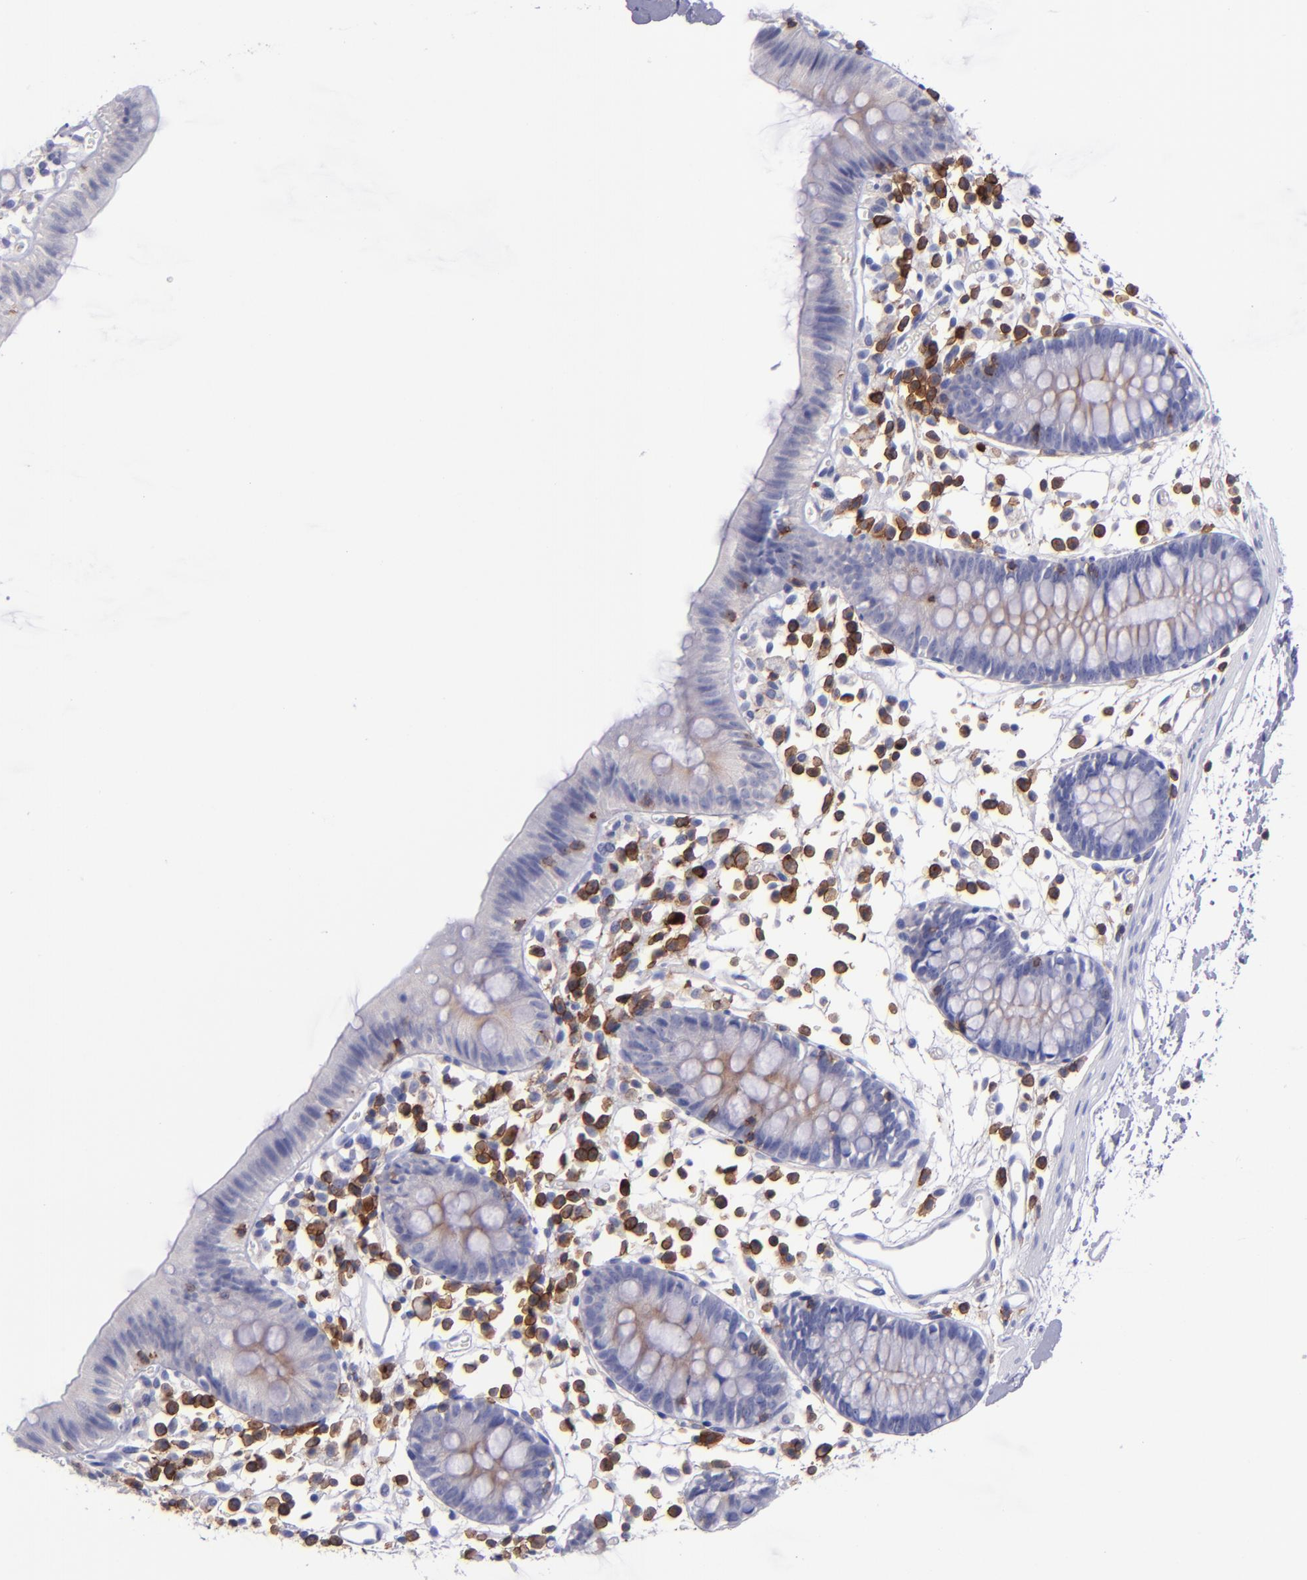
{"staining": {"intensity": "weak", "quantity": "<25%", "location": "cytoplasmic/membranous"}, "tissue": "colon", "cell_type": "Endothelial cells", "image_type": "normal", "snomed": [{"axis": "morphology", "description": "Normal tissue, NOS"}, {"axis": "topography", "description": "Colon"}], "caption": "Endothelial cells show no significant positivity in unremarkable colon. (DAB IHC, high magnification).", "gene": "ICAM3", "patient": {"sex": "male", "age": 14}}